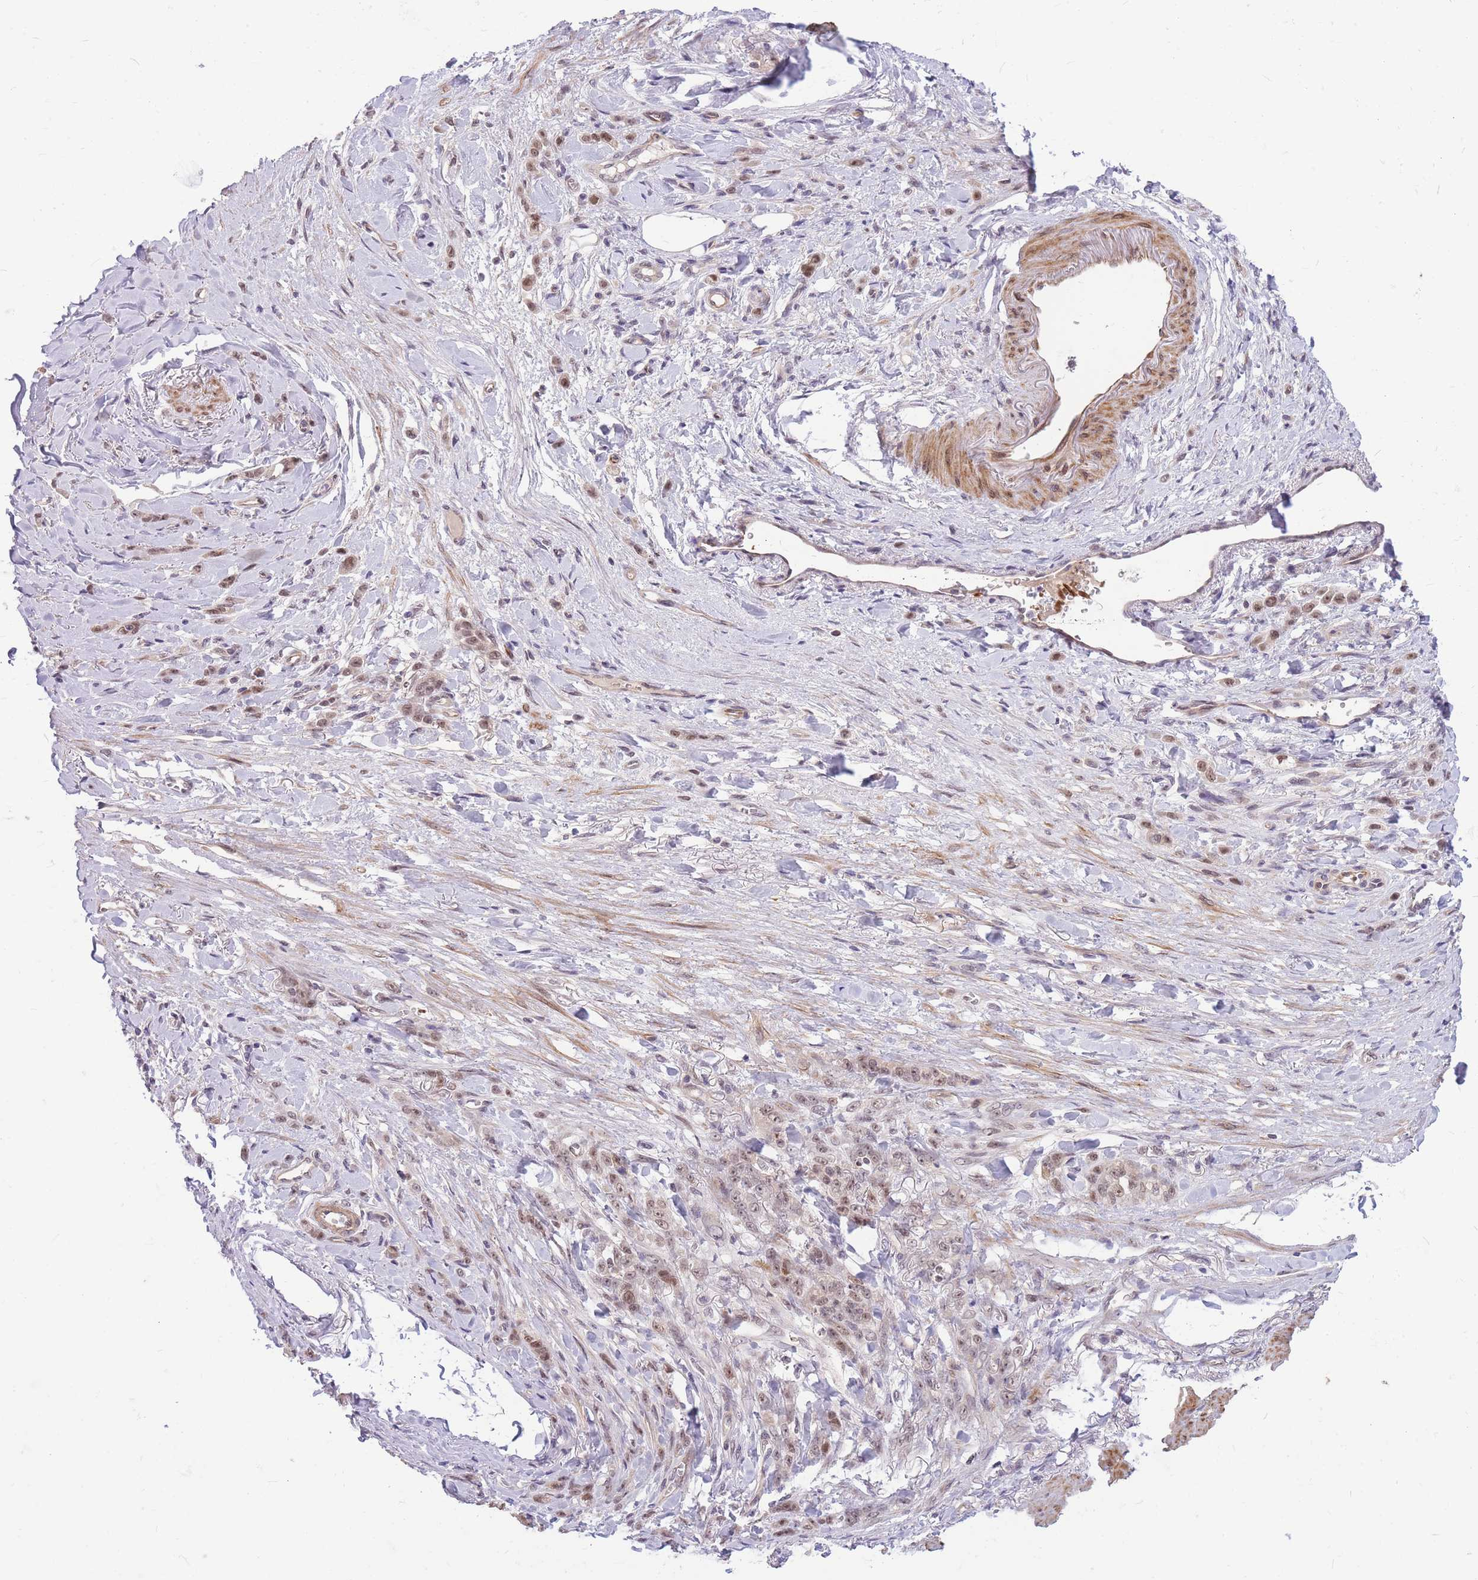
{"staining": {"intensity": "weak", "quantity": "25%-75%", "location": "nuclear"}, "tissue": "stomach cancer", "cell_type": "Tumor cells", "image_type": "cancer", "snomed": [{"axis": "morphology", "description": "Normal tissue, NOS"}, {"axis": "morphology", "description": "Adenocarcinoma, NOS"}, {"axis": "topography", "description": "Stomach"}], "caption": "Stomach cancer tissue exhibits weak nuclear expression in about 25%-75% of tumor cells (Stains: DAB (3,3'-diaminobenzidine) in brown, nuclei in blue, Microscopy: brightfield microscopy at high magnification).", "gene": "ERCC2", "patient": {"sex": "male", "age": 82}}